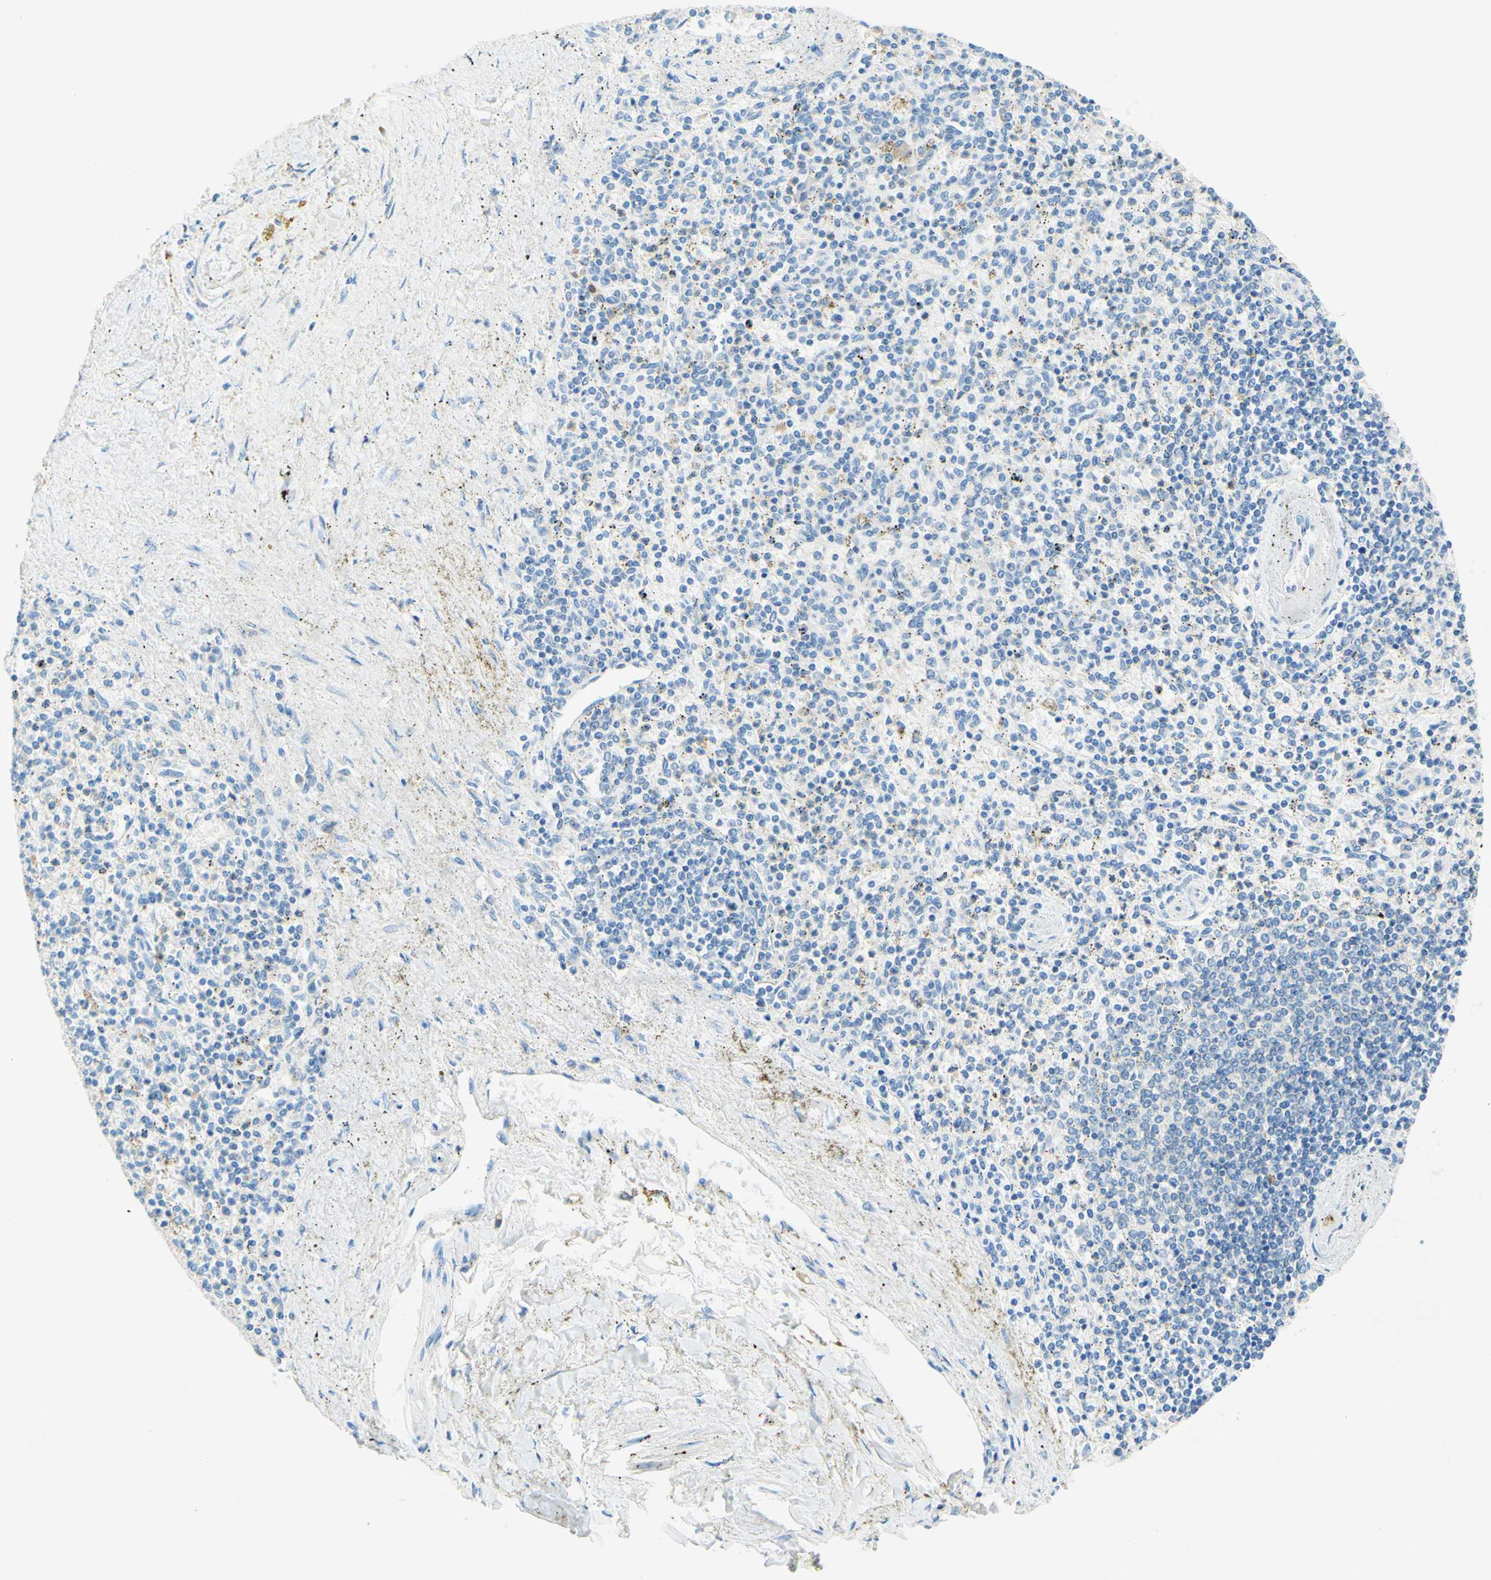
{"staining": {"intensity": "negative", "quantity": "none", "location": "none"}, "tissue": "spleen", "cell_type": "Cells in red pulp", "image_type": "normal", "snomed": [{"axis": "morphology", "description": "Normal tissue, NOS"}, {"axis": "topography", "description": "Spleen"}], "caption": "Cells in red pulp show no significant protein expression in benign spleen. Nuclei are stained in blue.", "gene": "SLC46A1", "patient": {"sex": "male", "age": 72}}